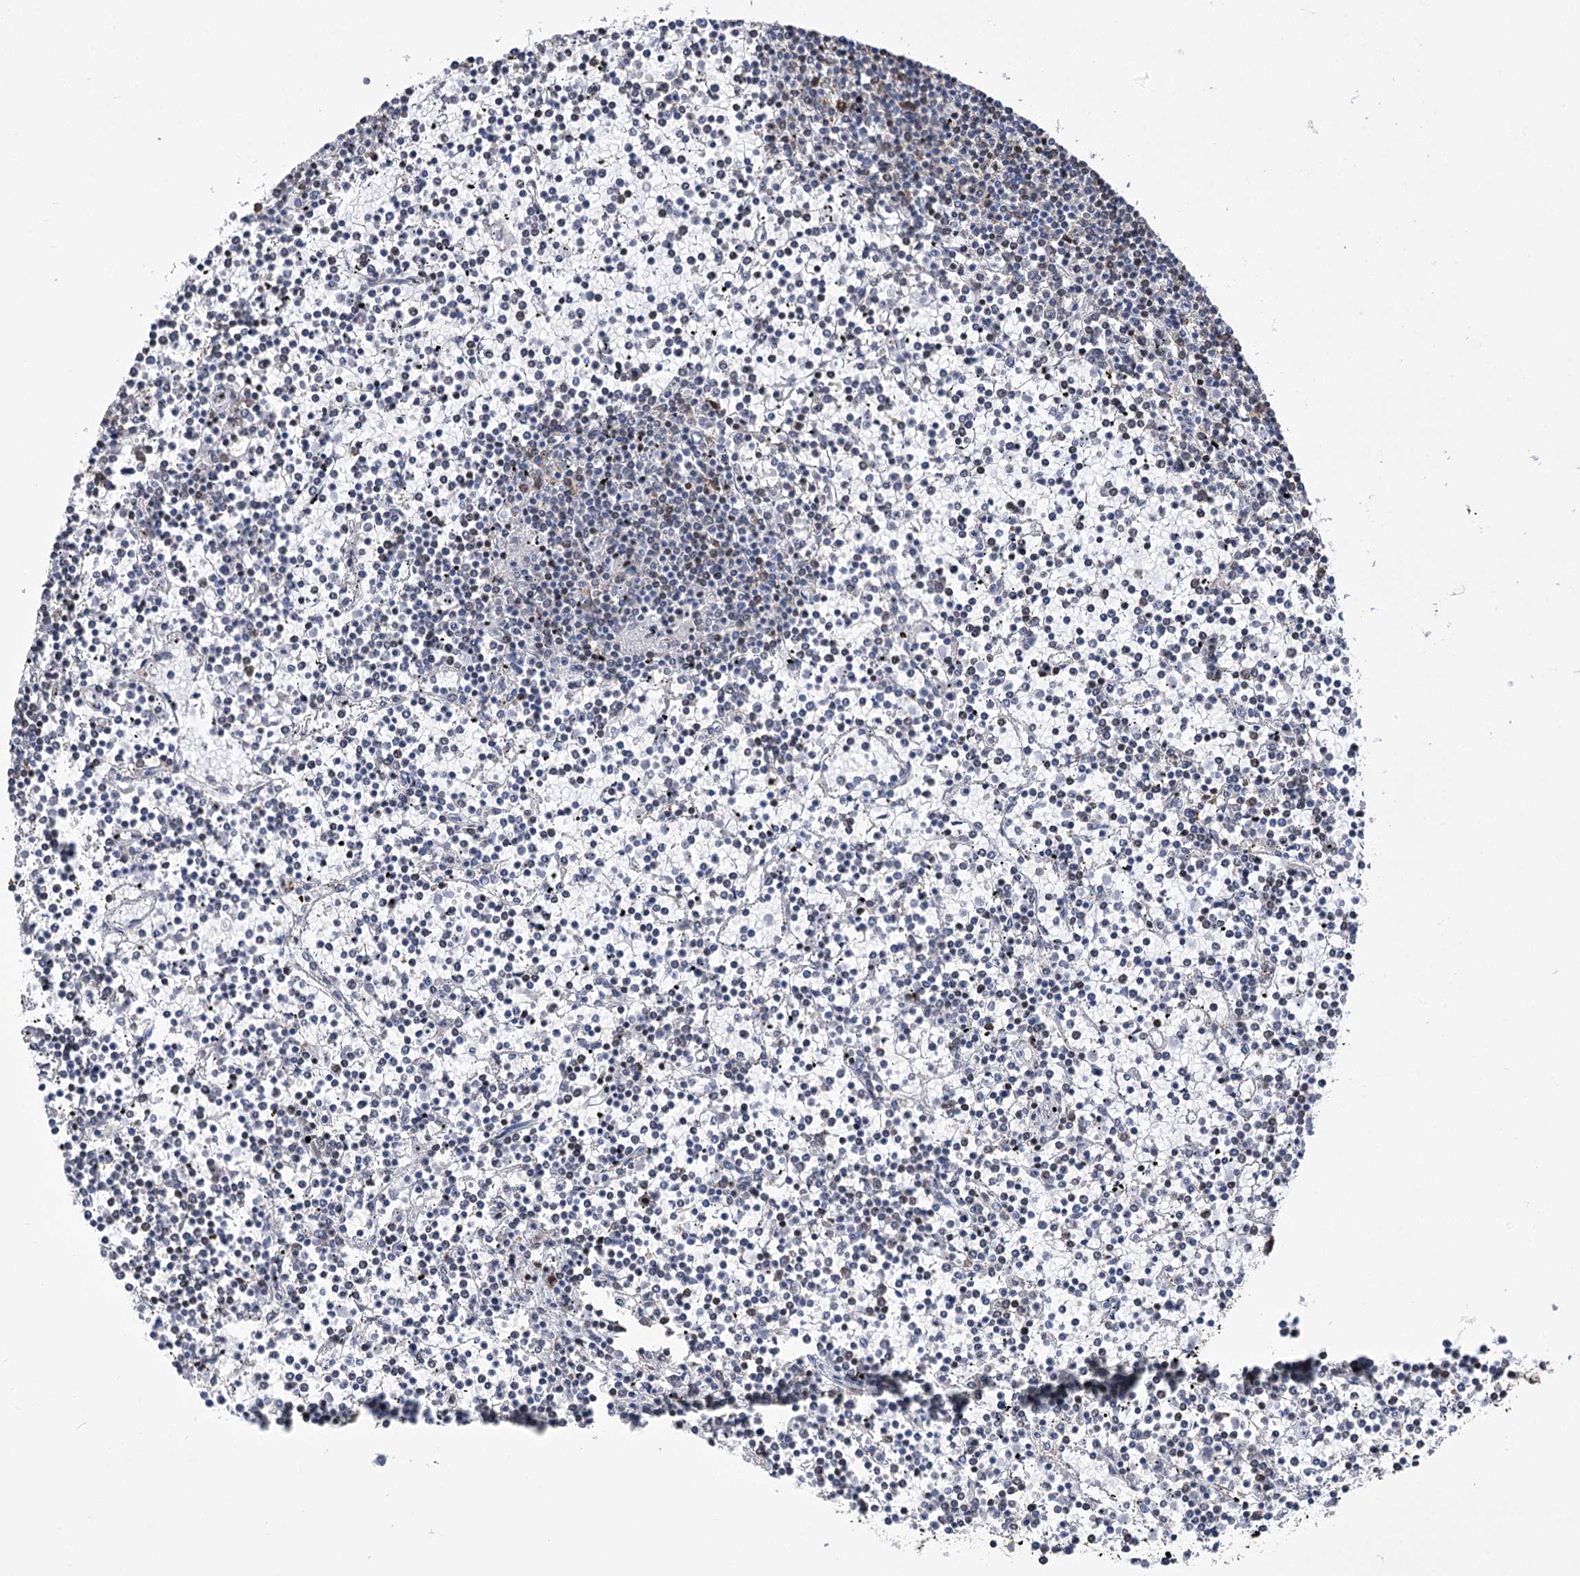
{"staining": {"intensity": "negative", "quantity": "none", "location": "none"}, "tissue": "lymphoma", "cell_type": "Tumor cells", "image_type": "cancer", "snomed": [{"axis": "morphology", "description": "Malignant lymphoma, non-Hodgkin's type, Low grade"}, {"axis": "topography", "description": "Spleen"}], "caption": "Human malignant lymphoma, non-Hodgkin's type (low-grade) stained for a protein using immunohistochemistry (IHC) shows no expression in tumor cells.", "gene": "NFU1", "patient": {"sex": "female", "age": 19}}